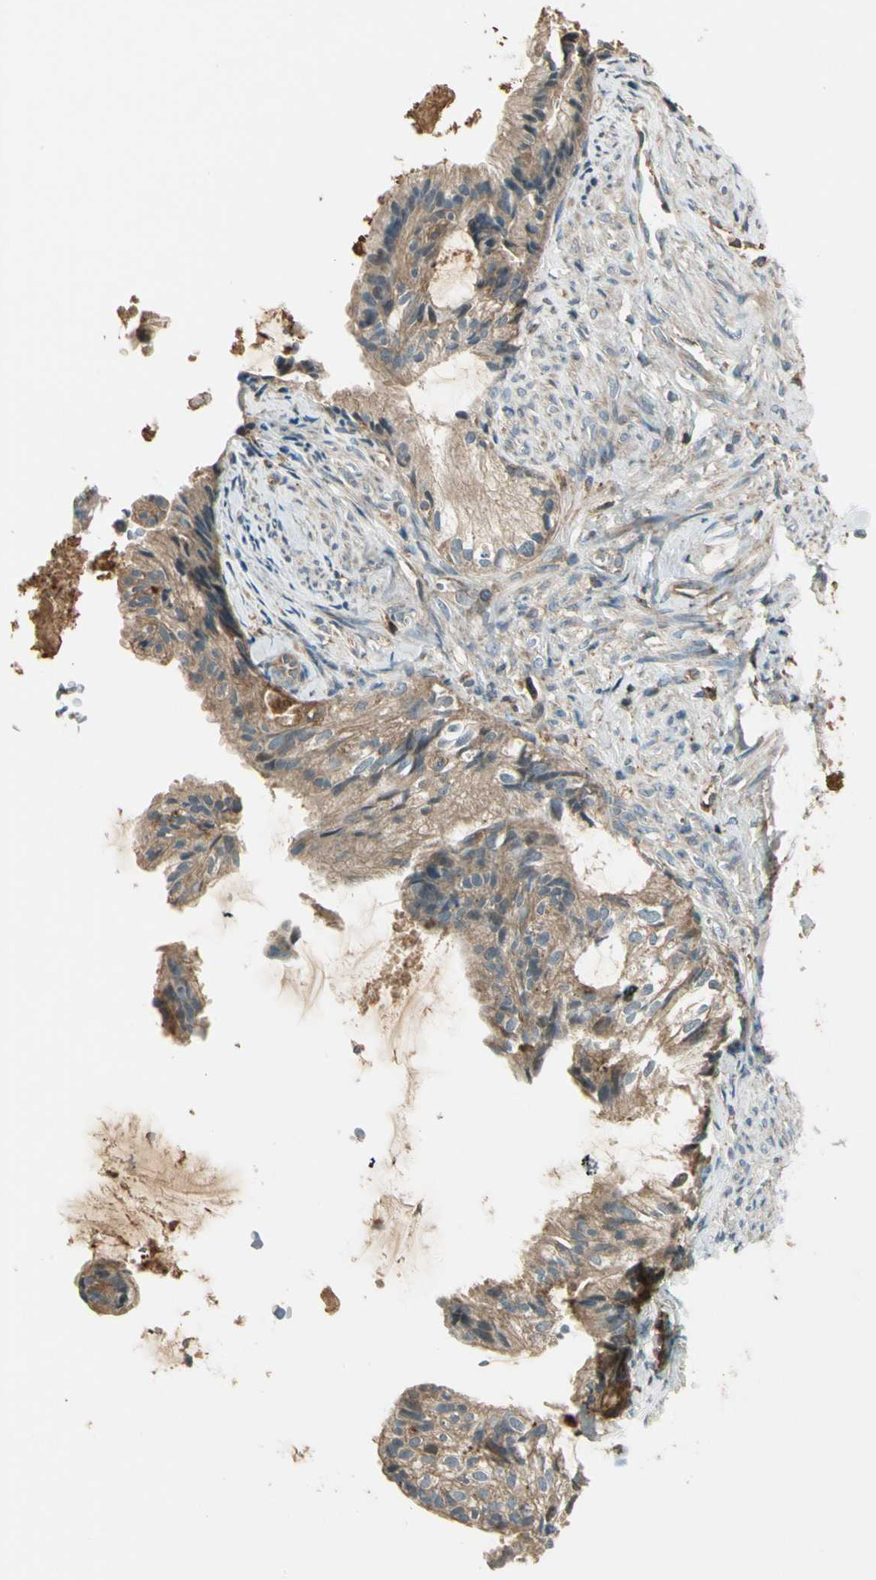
{"staining": {"intensity": "weak", "quantity": ">75%", "location": "cytoplasmic/membranous"}, "tissue": "cervical cancer", "cell_type": "Tumor cells", "image_type": "cancer", "snomed": [{"axis": "morphology", "description": "Normal tissue, NOS"}, {"axis": "morphology", "description": "Adenocarcinoma, NOS"}, {"axis": "topography", "description": "Cervix"}, {"axis": "topography", "description": "Endometrium"}], "caption": "Cervical cancer (adenocarcinoma) tissue demonstrates weak cytoplasmic/membranous positivity in approximately >75% of tumor cells, visualized by immunohistochemistry. The staining is performed using DAB (3,3'-diaminobenzidine) brown chromogen to label protein expression. The nuclei are counter-stained blue using hematoxylin.", "gene": "STX11", "patient": {"sex": "female", "age": 86}}